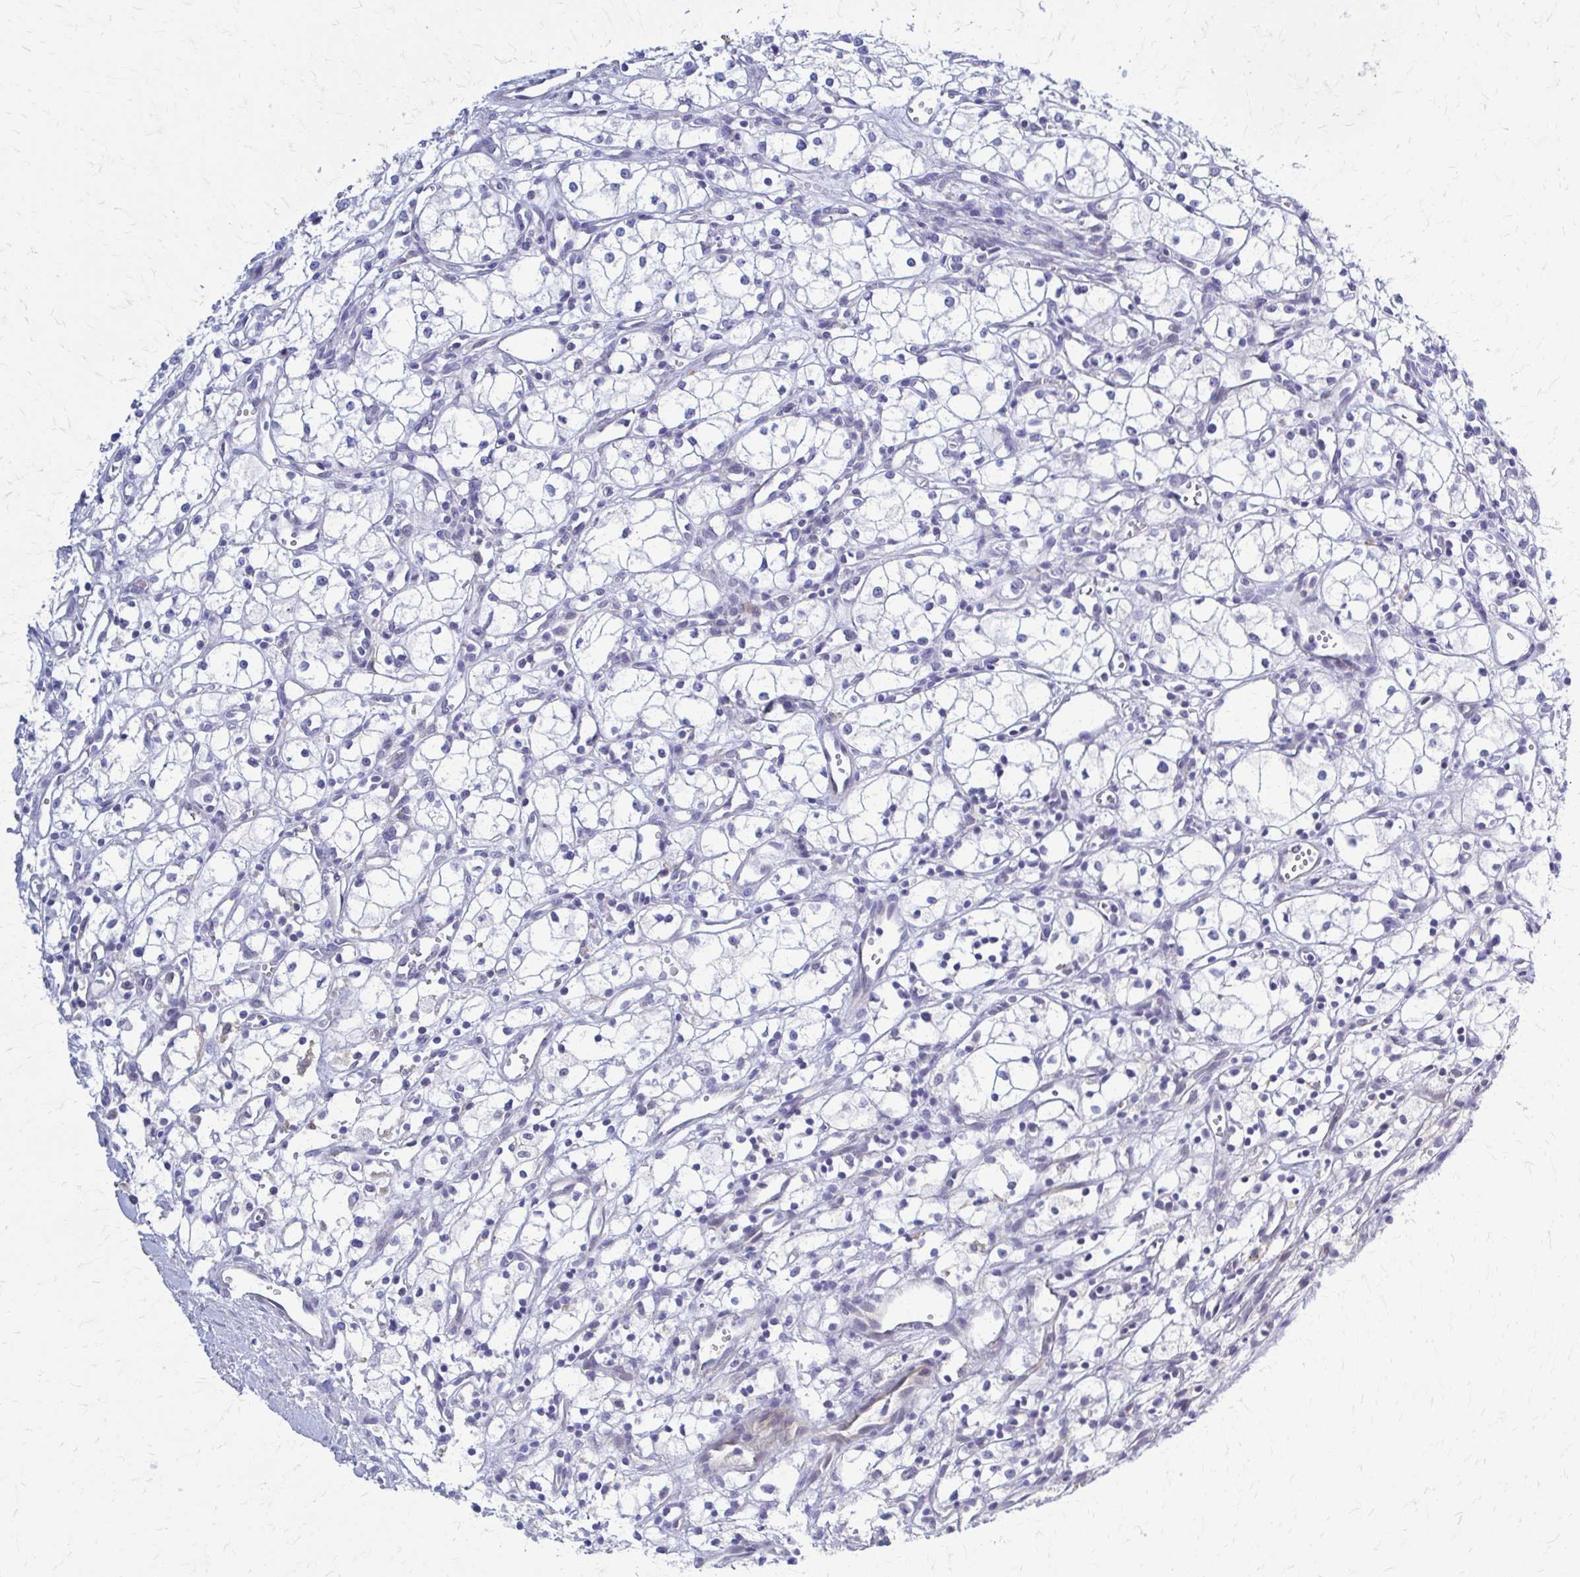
{"staining": {"intensity": "negative", "quantity": "none", "location": "none"}, "tissue": "renal cancer", "cell_type": "Tumor cells", "image_type": "cancer", "snomed": [{"axis": "morphology", "description": "Adenocarcinoma, NOS"}, {"axis": "topography", "description": "Kidney"}], "caption": "Protein analysis of renal cancer (adenocarcinoma) displays no significant staining in tumor cells.", "gene": "RHOBTB2", "patient": {"sex": "male", "age": 59}}